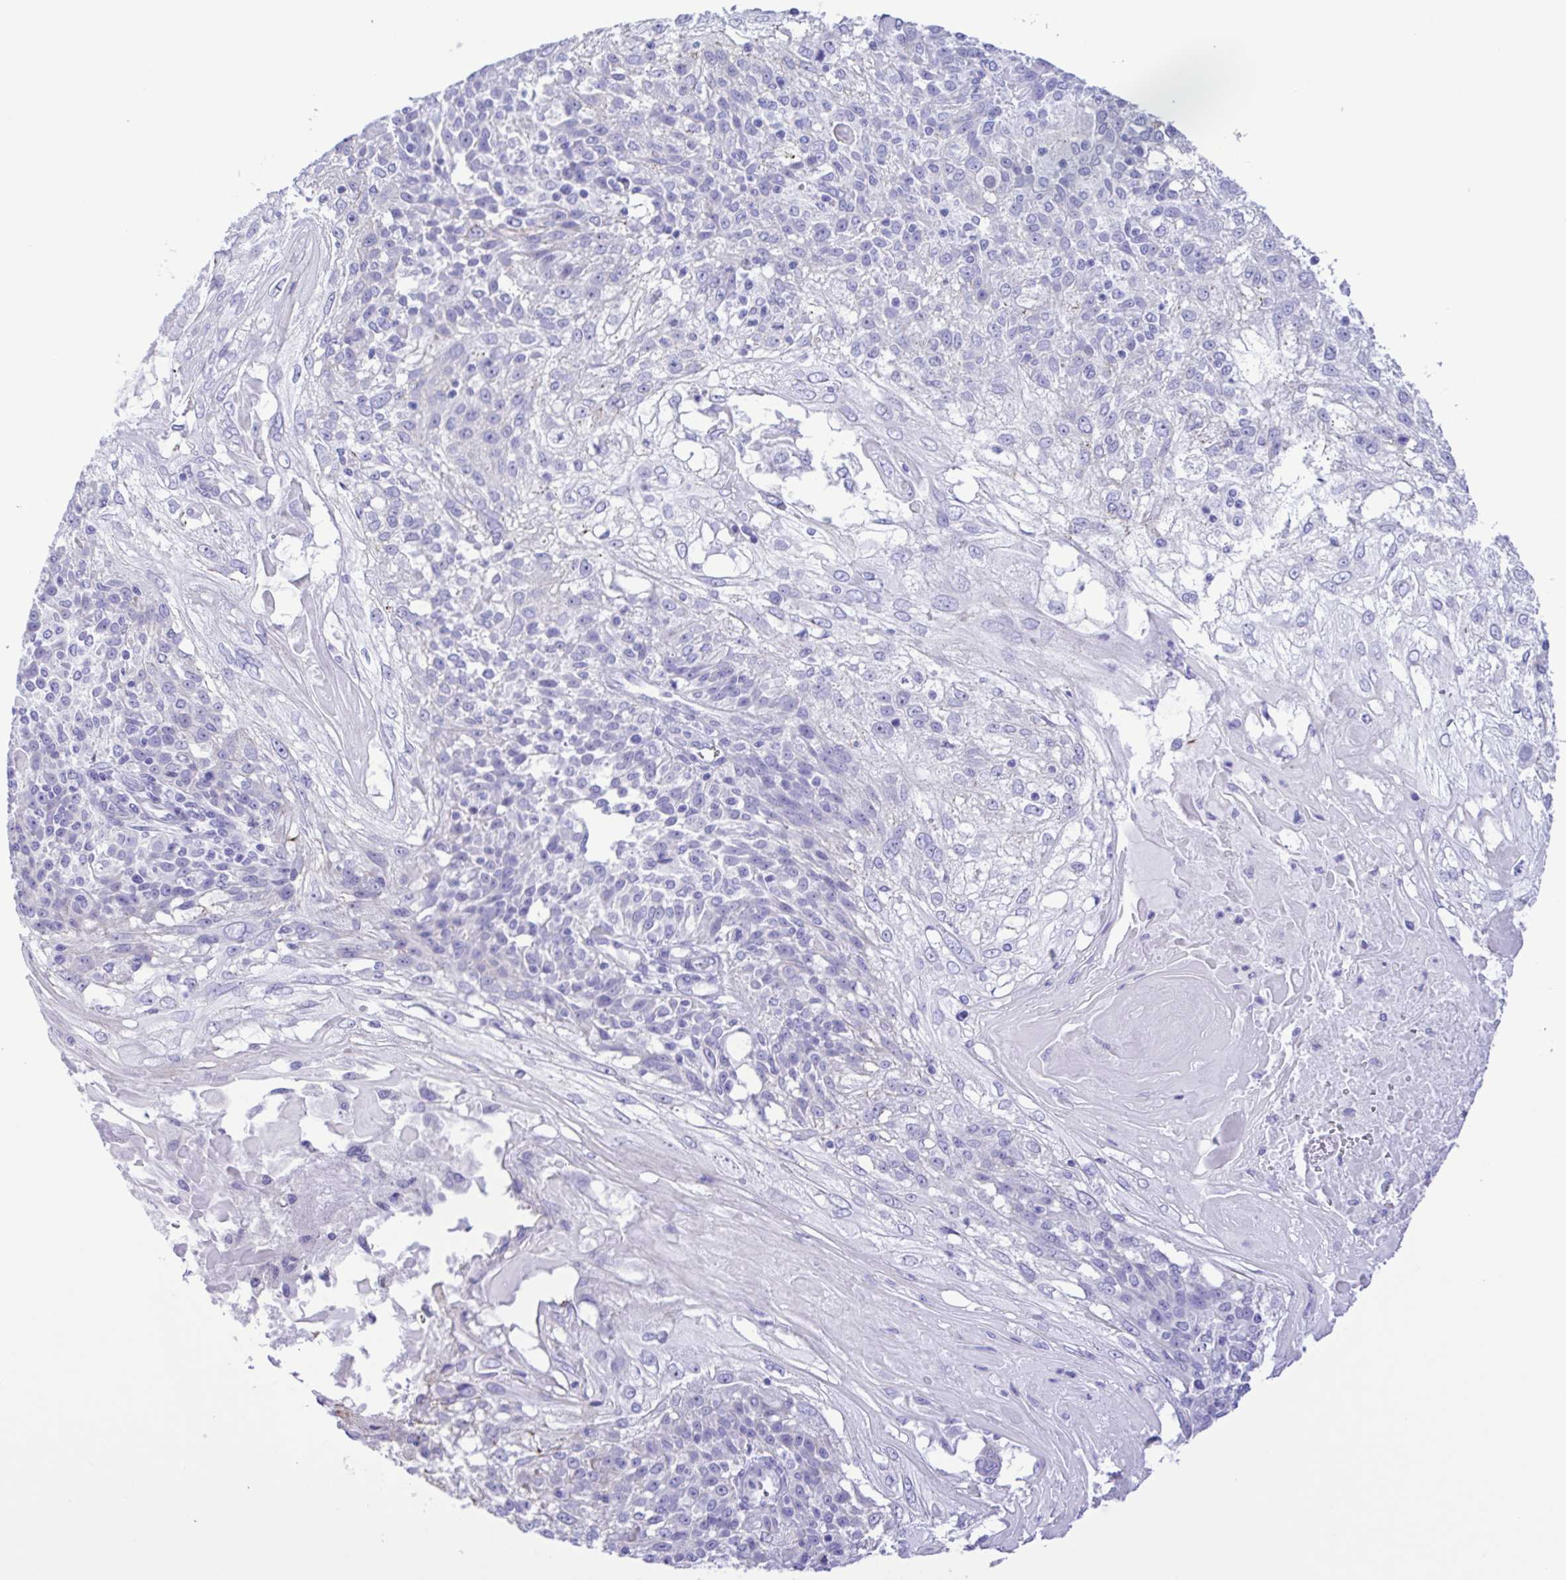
{"staining": {"intensity": "negative", "quantity": "none", "location": "none"}, "tissue": "skin cancer", "cell_type": "Tumor cells", "image_type": "cancer", "snomed": [{"axis": "morphology", "description": "Normal tissue, NOS"}, {"axis": "morphology", "description": "Squamous cell carcinoma, NOS"}, {"axis": "topography", "description": "Skin"}], "caption": "Human skin squamous cell carcinoma stained for a protein using IHC exhibits no staining in tumor cells.", "gene": "CYP11A1", "patient": {"sex": "female", "age": 83}}